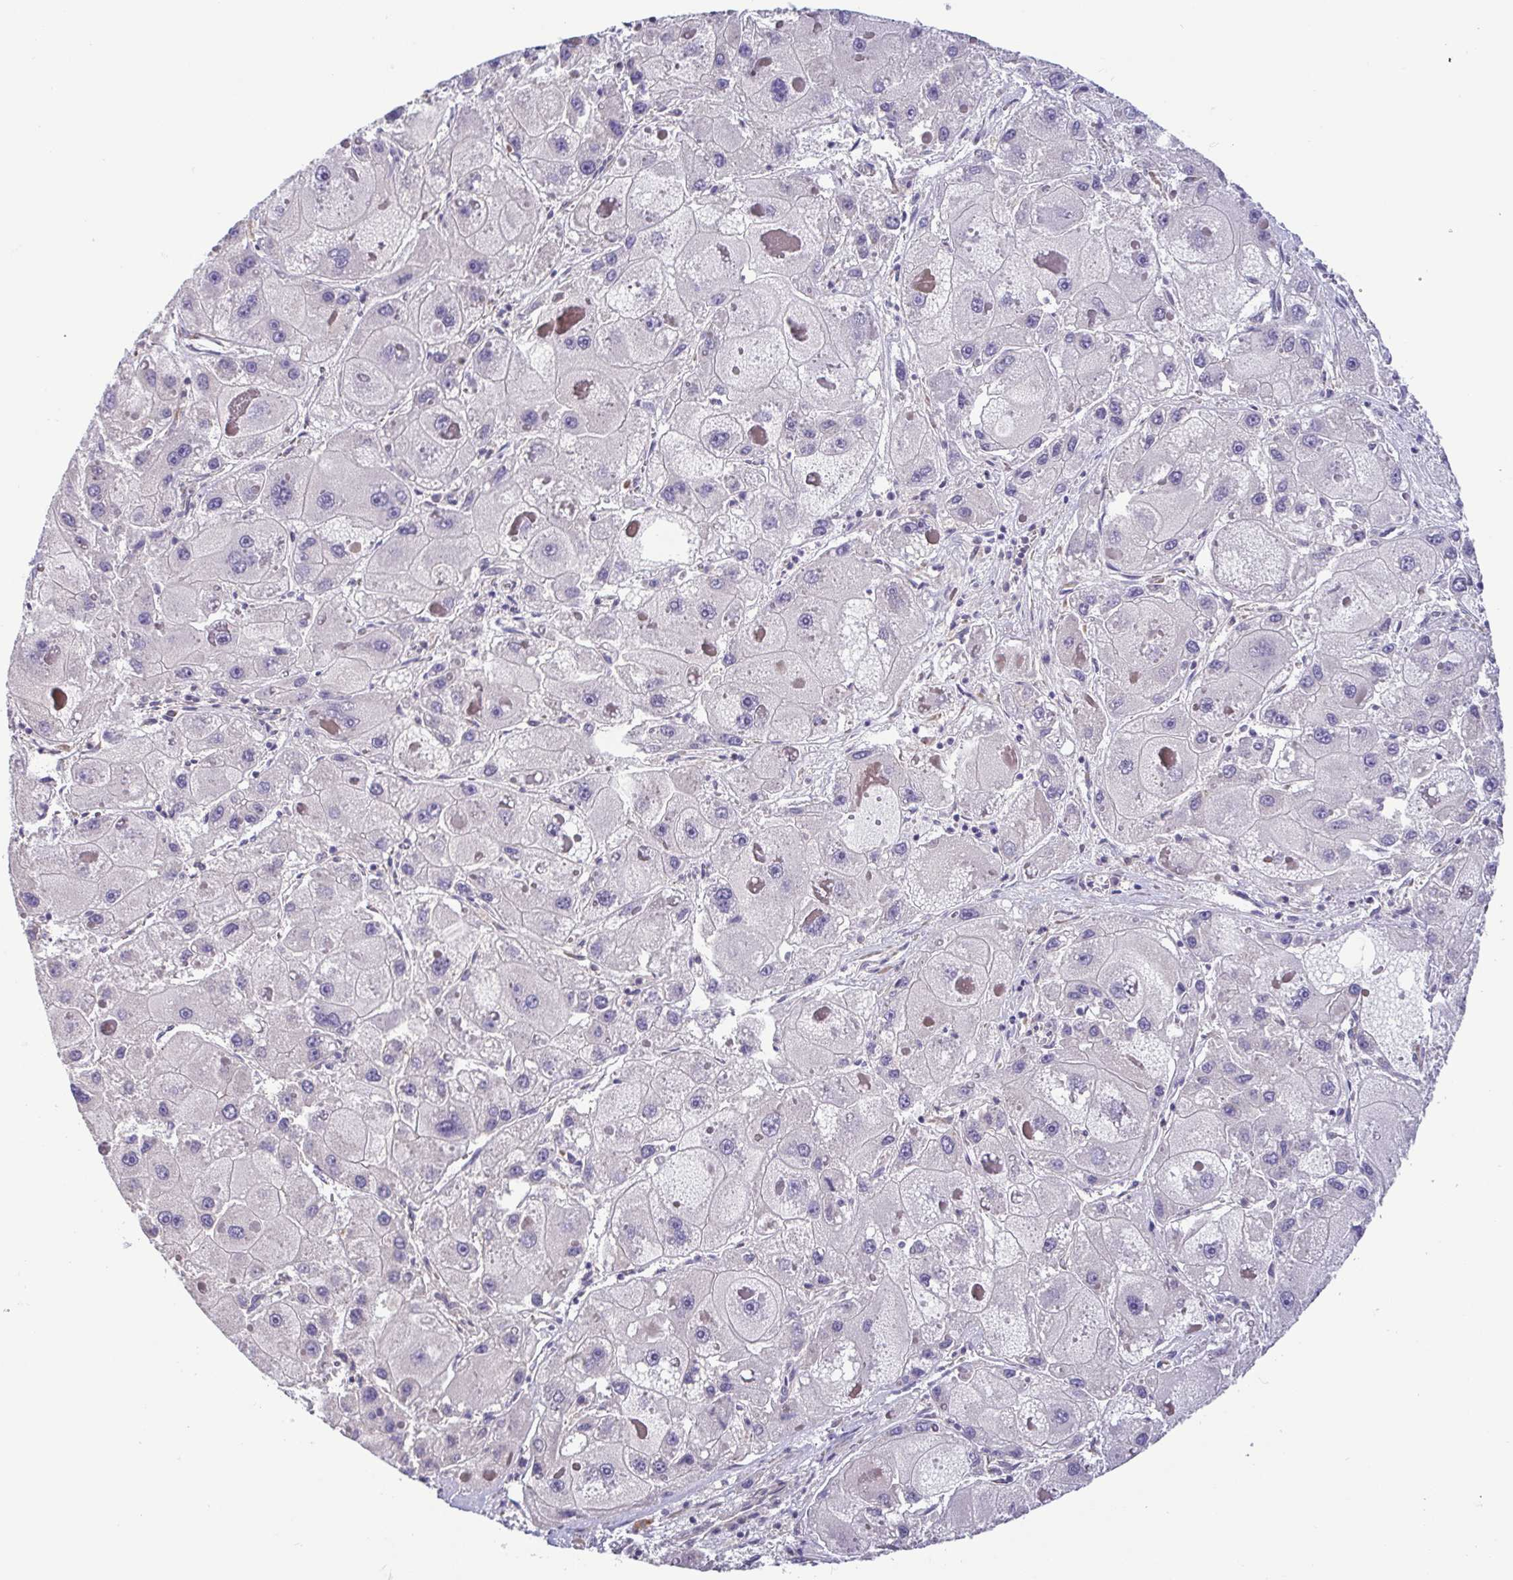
{"staining": {"intensity": "negative", "quantity": "none", "location": "none"}, "tissue": "liver cancer", "cell_type": "Tumor cells", "image_type": "cancer", "snomed": [{"axis": "morphology", "description": "Carcinoma, Hepatocellular, NOS"}, {"axis": "topography", "description": "Liver"}], "caption": "Human hepatocellular carcinoma (liver) stained for a protein using IHC demonstrates no positivity in tumor cells.", "gene": "LMF2", "patient": {"sex": "female", "age": 73}}